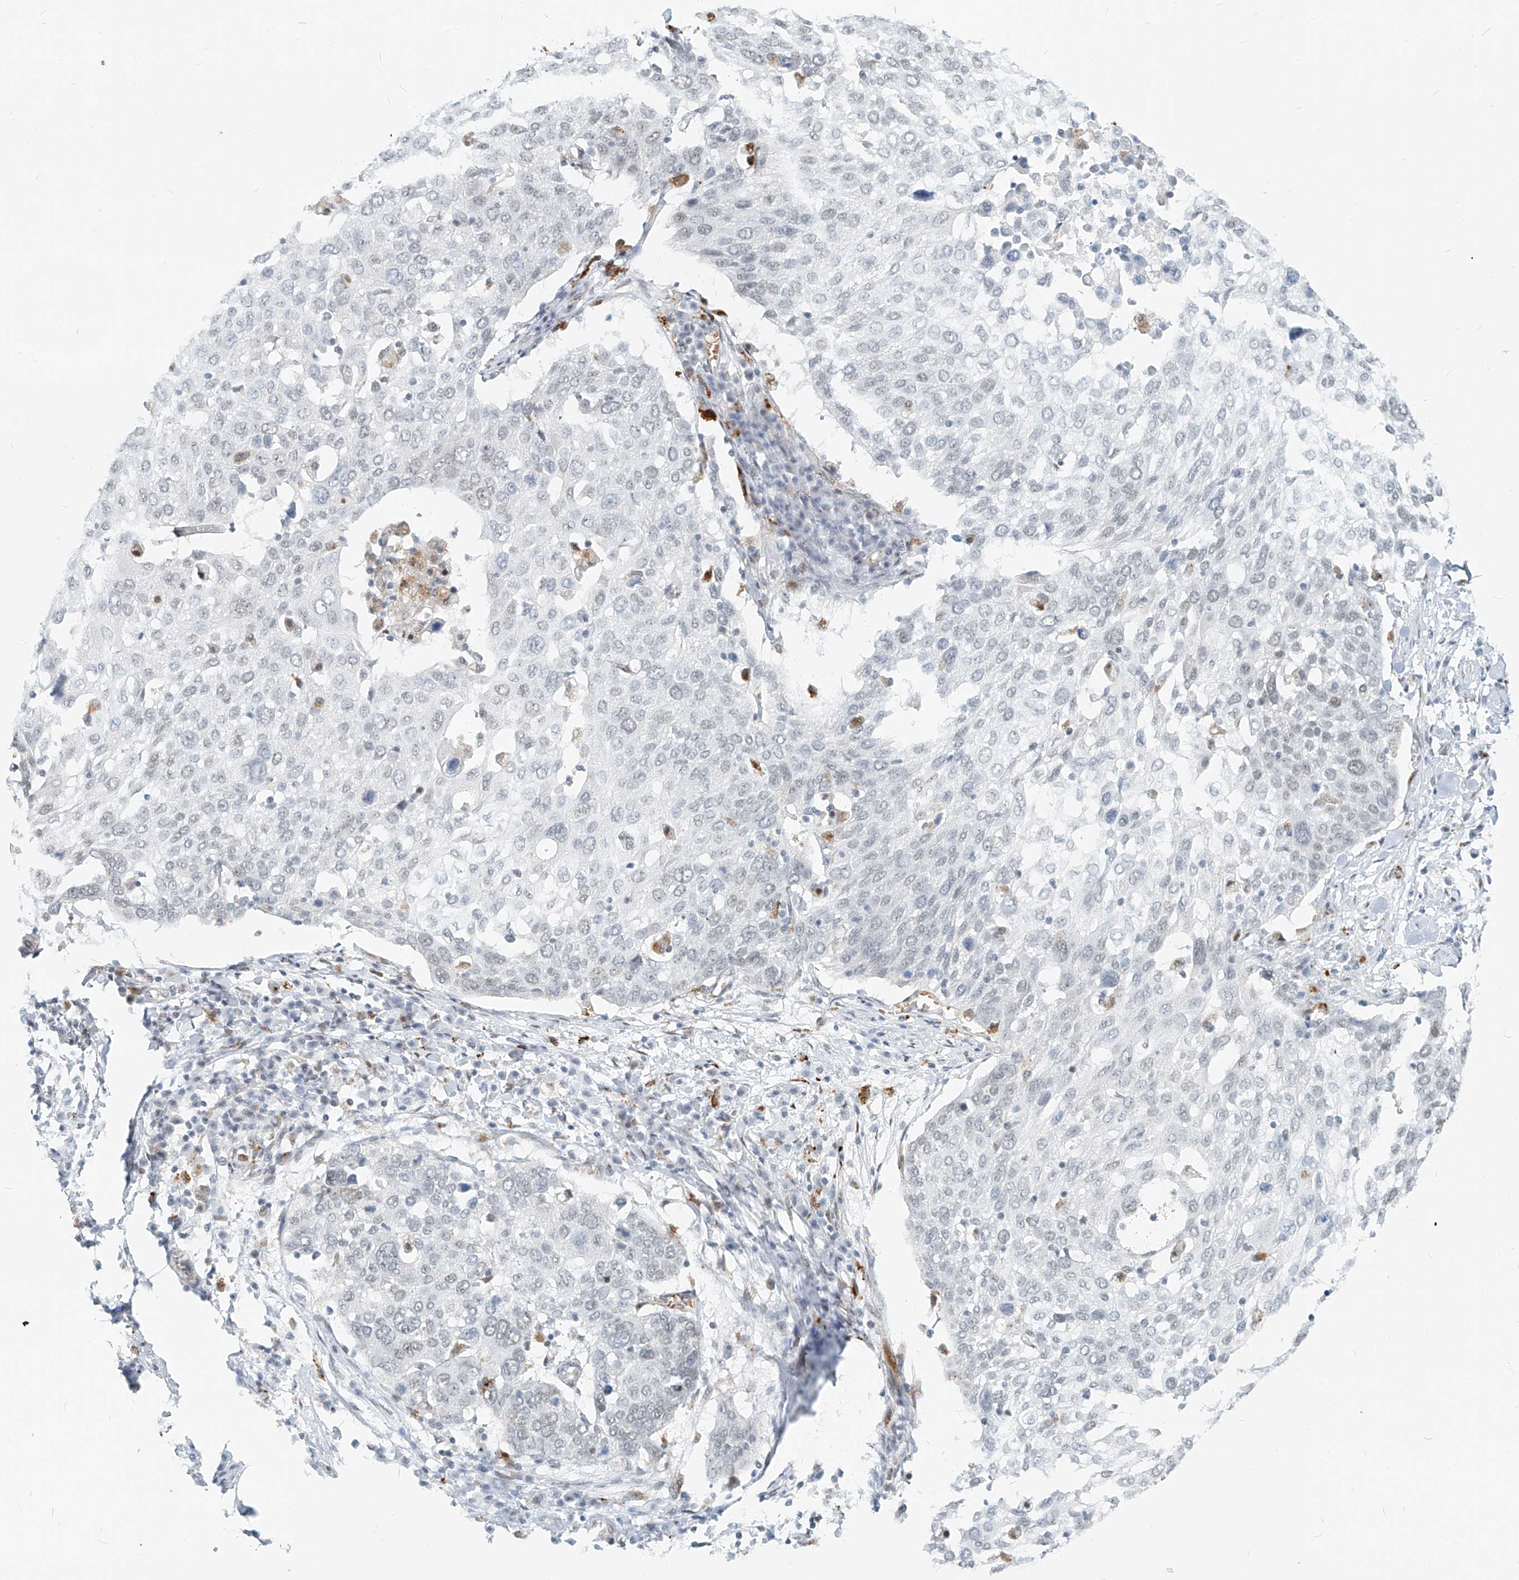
{"staining": {"intensity": "negative", "quantity": "none", "location": "none"}, "tissue": "lung cancer", "cell_type": "Tumor cells", "image_type": "cancer", "snomed": [{"axis": "morphology", "description": "Squamous cell carcinoma, NOS"}, {"axis": "topography", "description": "Lung"}], "caption": "This is an immunohistochemistry (IHC) micrograph of human squamous cell carcinoma (lung). There is no staining in tumor cells.", "gene": "SASH1", "patient": {"sex": "male", "age": 65}}